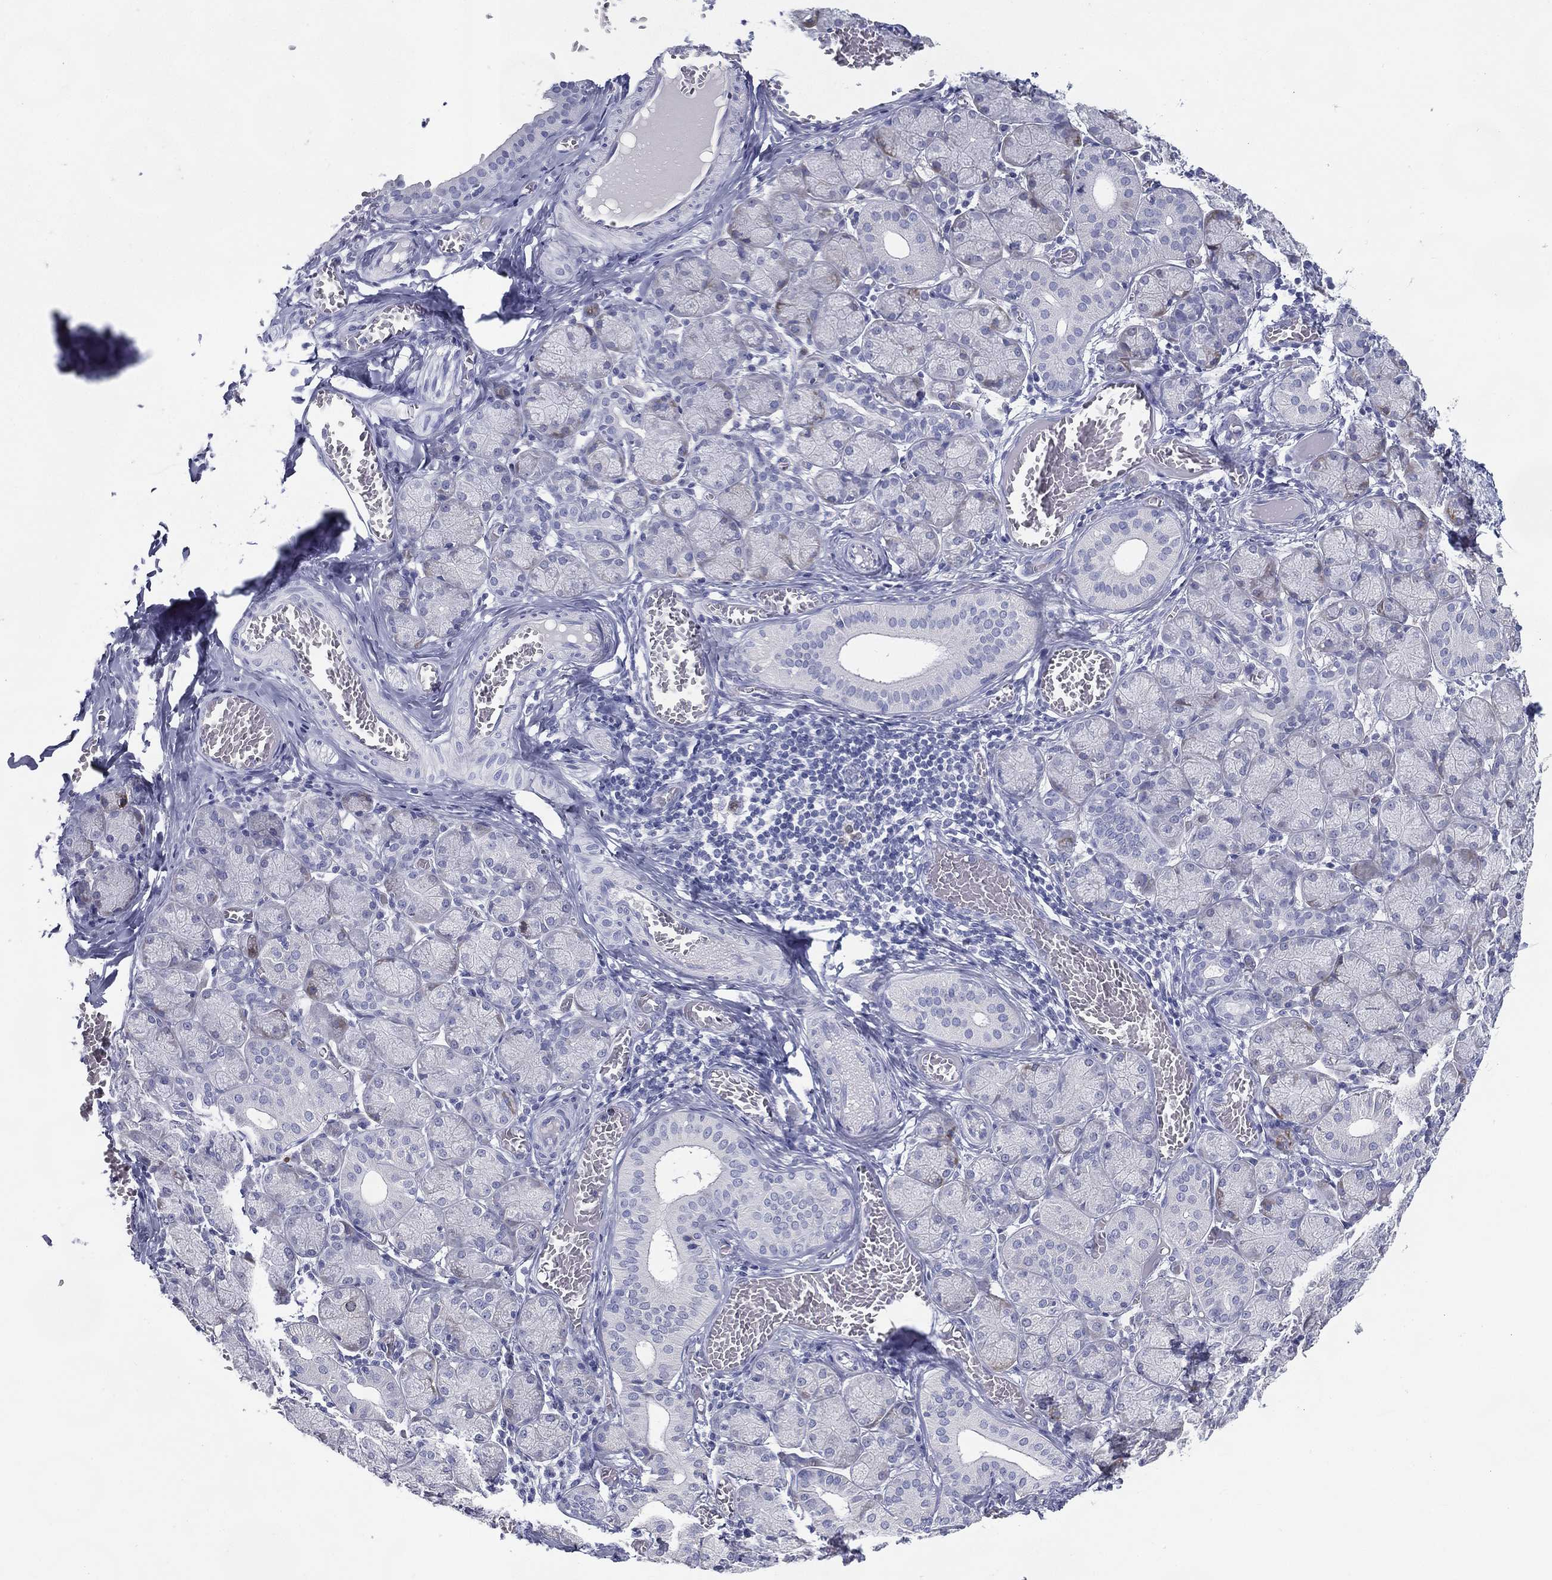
{"staining": {"intensity": "negative", "quantity": "none", "location": "none"}, "tissue": "salivary gland", "cell_type": "Glandular cells", "image_type": "normal", "snomed": [{"axis": "morphology", "description": "Normal tissue, NOS"}, {"axis": "topography", "description": "Salivary gland"}, {"axis": "topography", "description": "Peripheral nerve tissue"}], "caption": "A high-resolution histopathology image shows IHC staining of normal salivary gland, which shows no significant staining in glandular cells. (DAB immunohistochemistry (IHC), high magnification).", "gene": "KIF2C", "patient": {"sex": "female", "age": 24}}